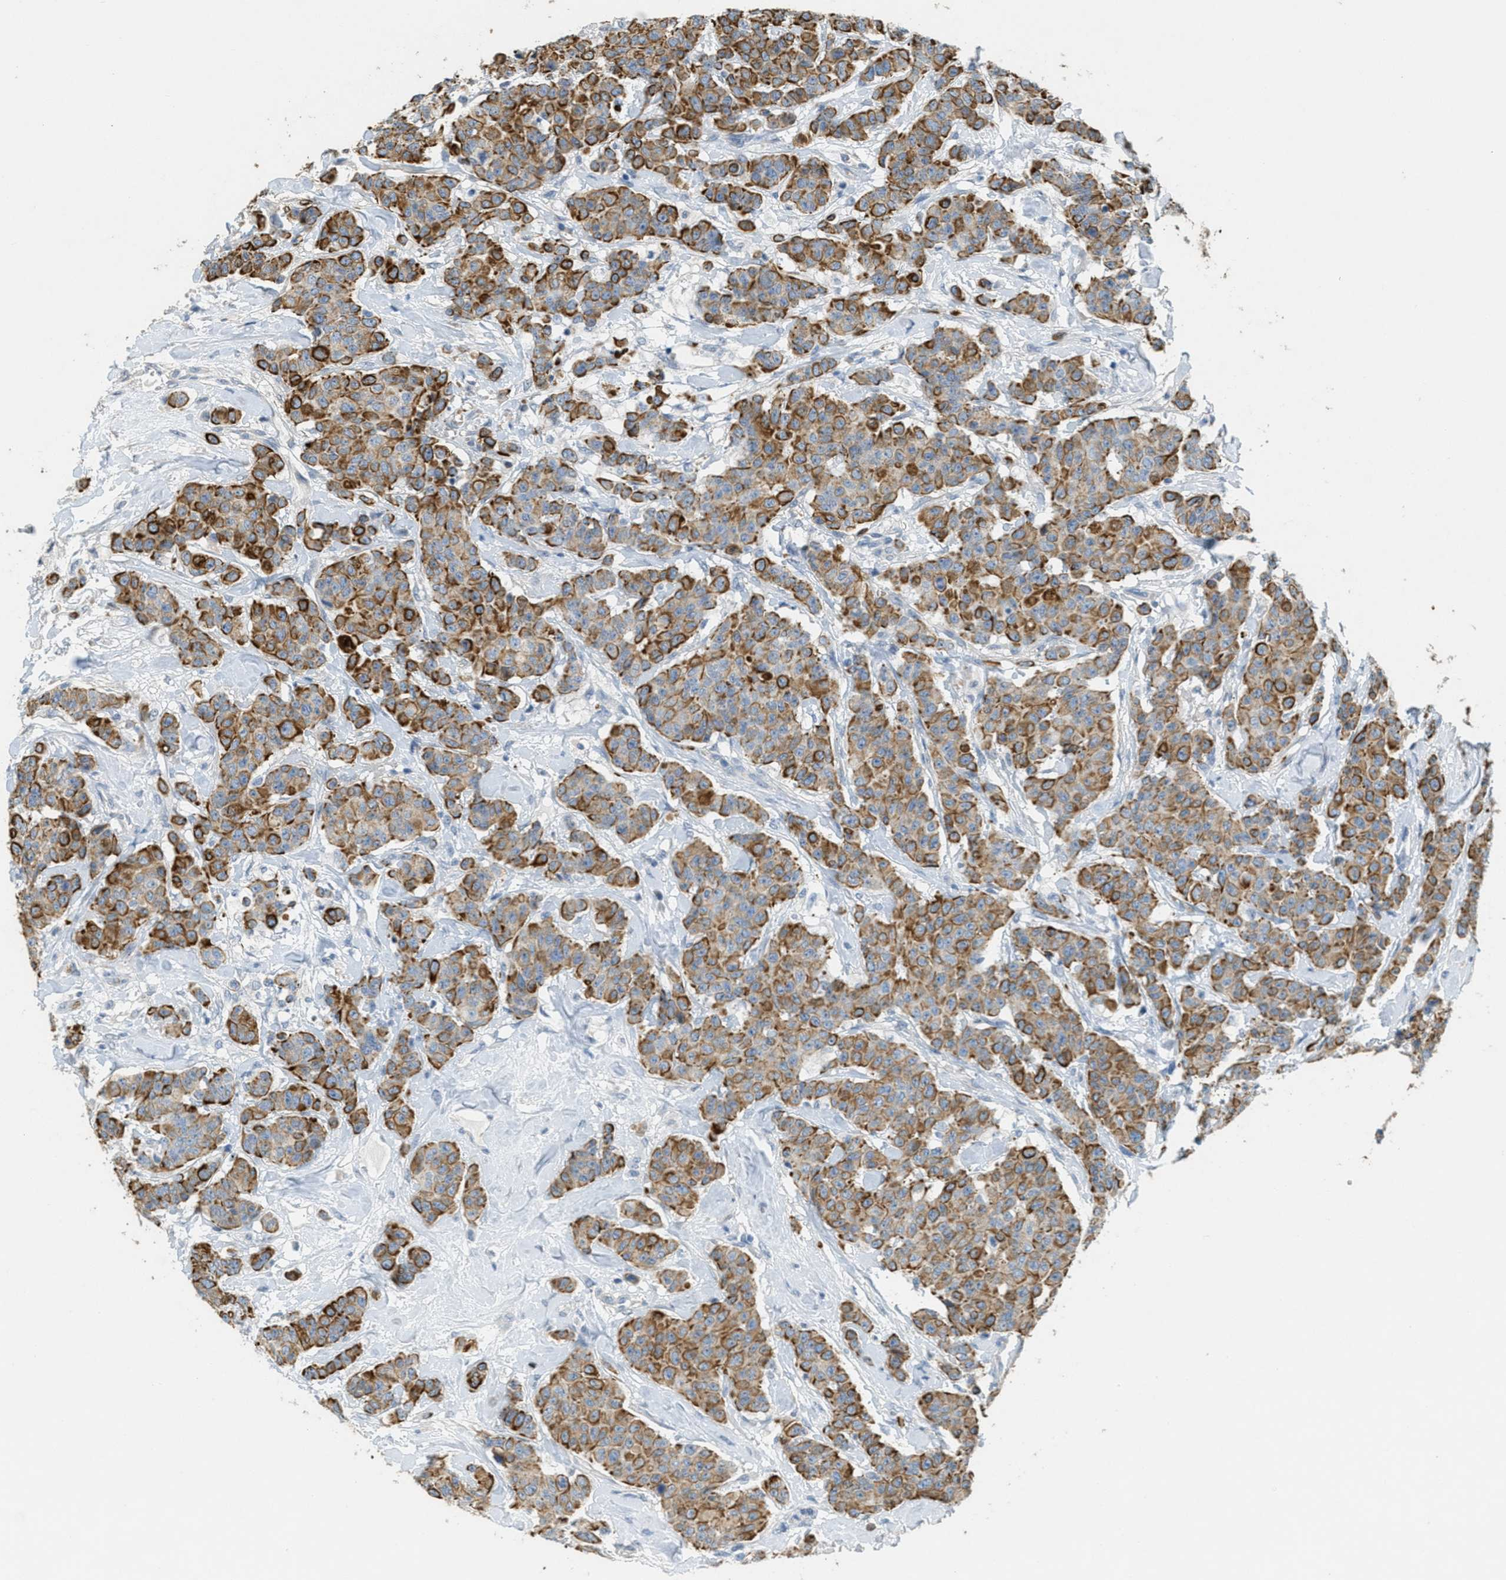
{"staining": {"intensity": "strong", "quantity": ">75%", "location": "cytoplasmic/membranous"}, "tissue": "breast cancer", "cell_type": "Tumor cells", "image_type": "cancer", "snomed": [{"axis": "morphology", "description": "Normal tissue, NOS"}, {"axis": "morphology", "description": "Duct carcinoma"}, {"axis": "topography", "description": "Breast"}], "caption": "IHC staining of breast cancer, which shows high levels of strong cytoplasmic/membranous positivity in about >75% of tumor cells indicating strong cytoplasmic/membranous protein expression. The staining was performed using DAB (3,3'-diaminobenzidine) (brown) for protein detection and nuclei were counterstained in hematoxylin (blue).", "gene": "MRS2", "patient": {"sex": "female", "age": 40}}